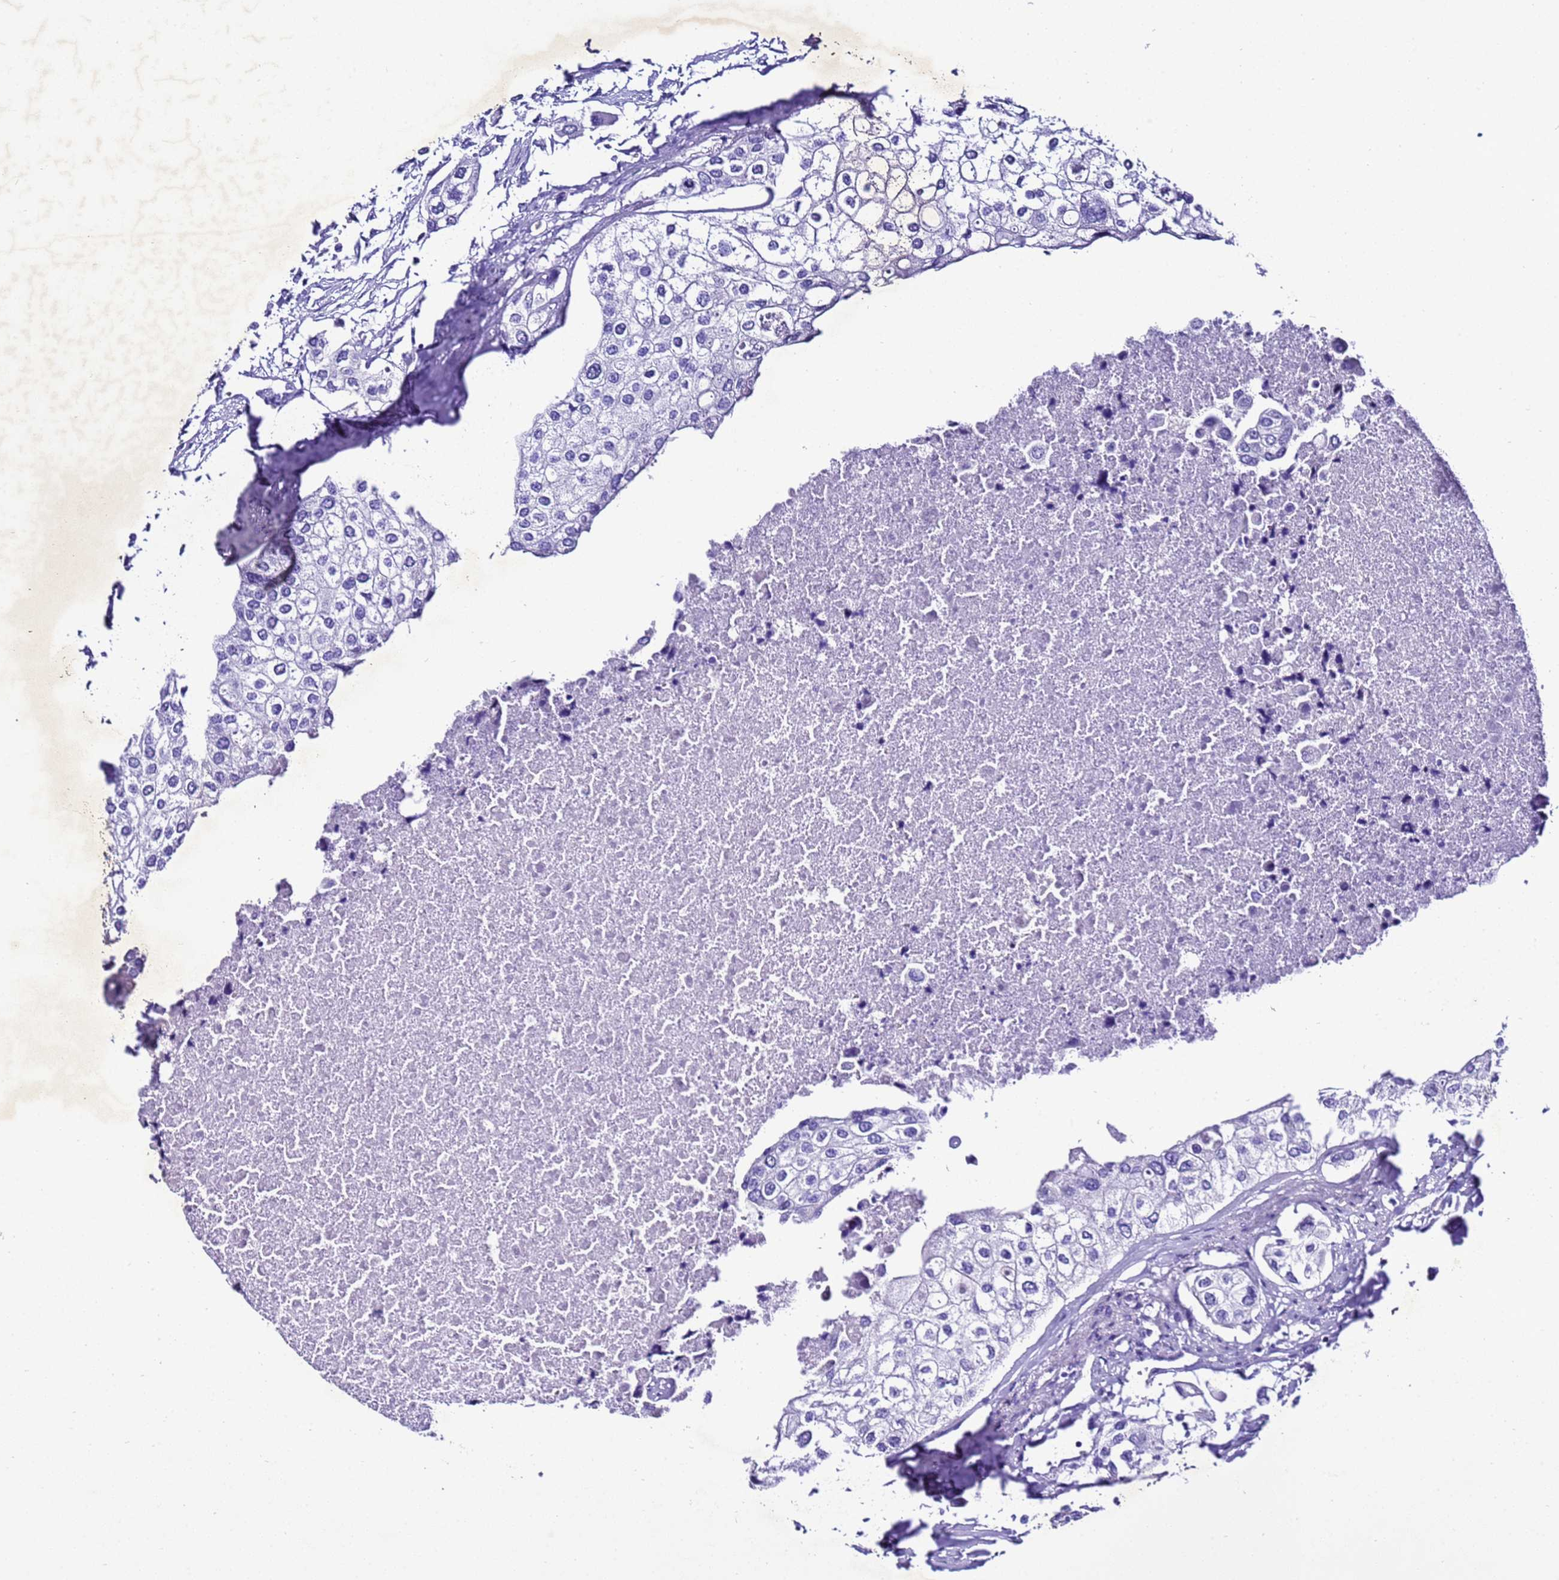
{"staining": {"intensity": "negative", "quantity": "none", "location": "none"}, "tissue": "urothelial cancer", "cell_type": "Tumor cells", "image_type": "cancer", "snomed": [{"axis": "morphology", "description": "Urothelial carcinoma, High grade"}, {"axis": "topography", "description": "Urinary bladder"}], "caption": "High-grade urothelial carcinoma stained for a protein using immunohistochemistry (IHC) shows no staining tumor cells.", "gene": "ZNF417", "patient": {"sex": "male", "age": 64}}